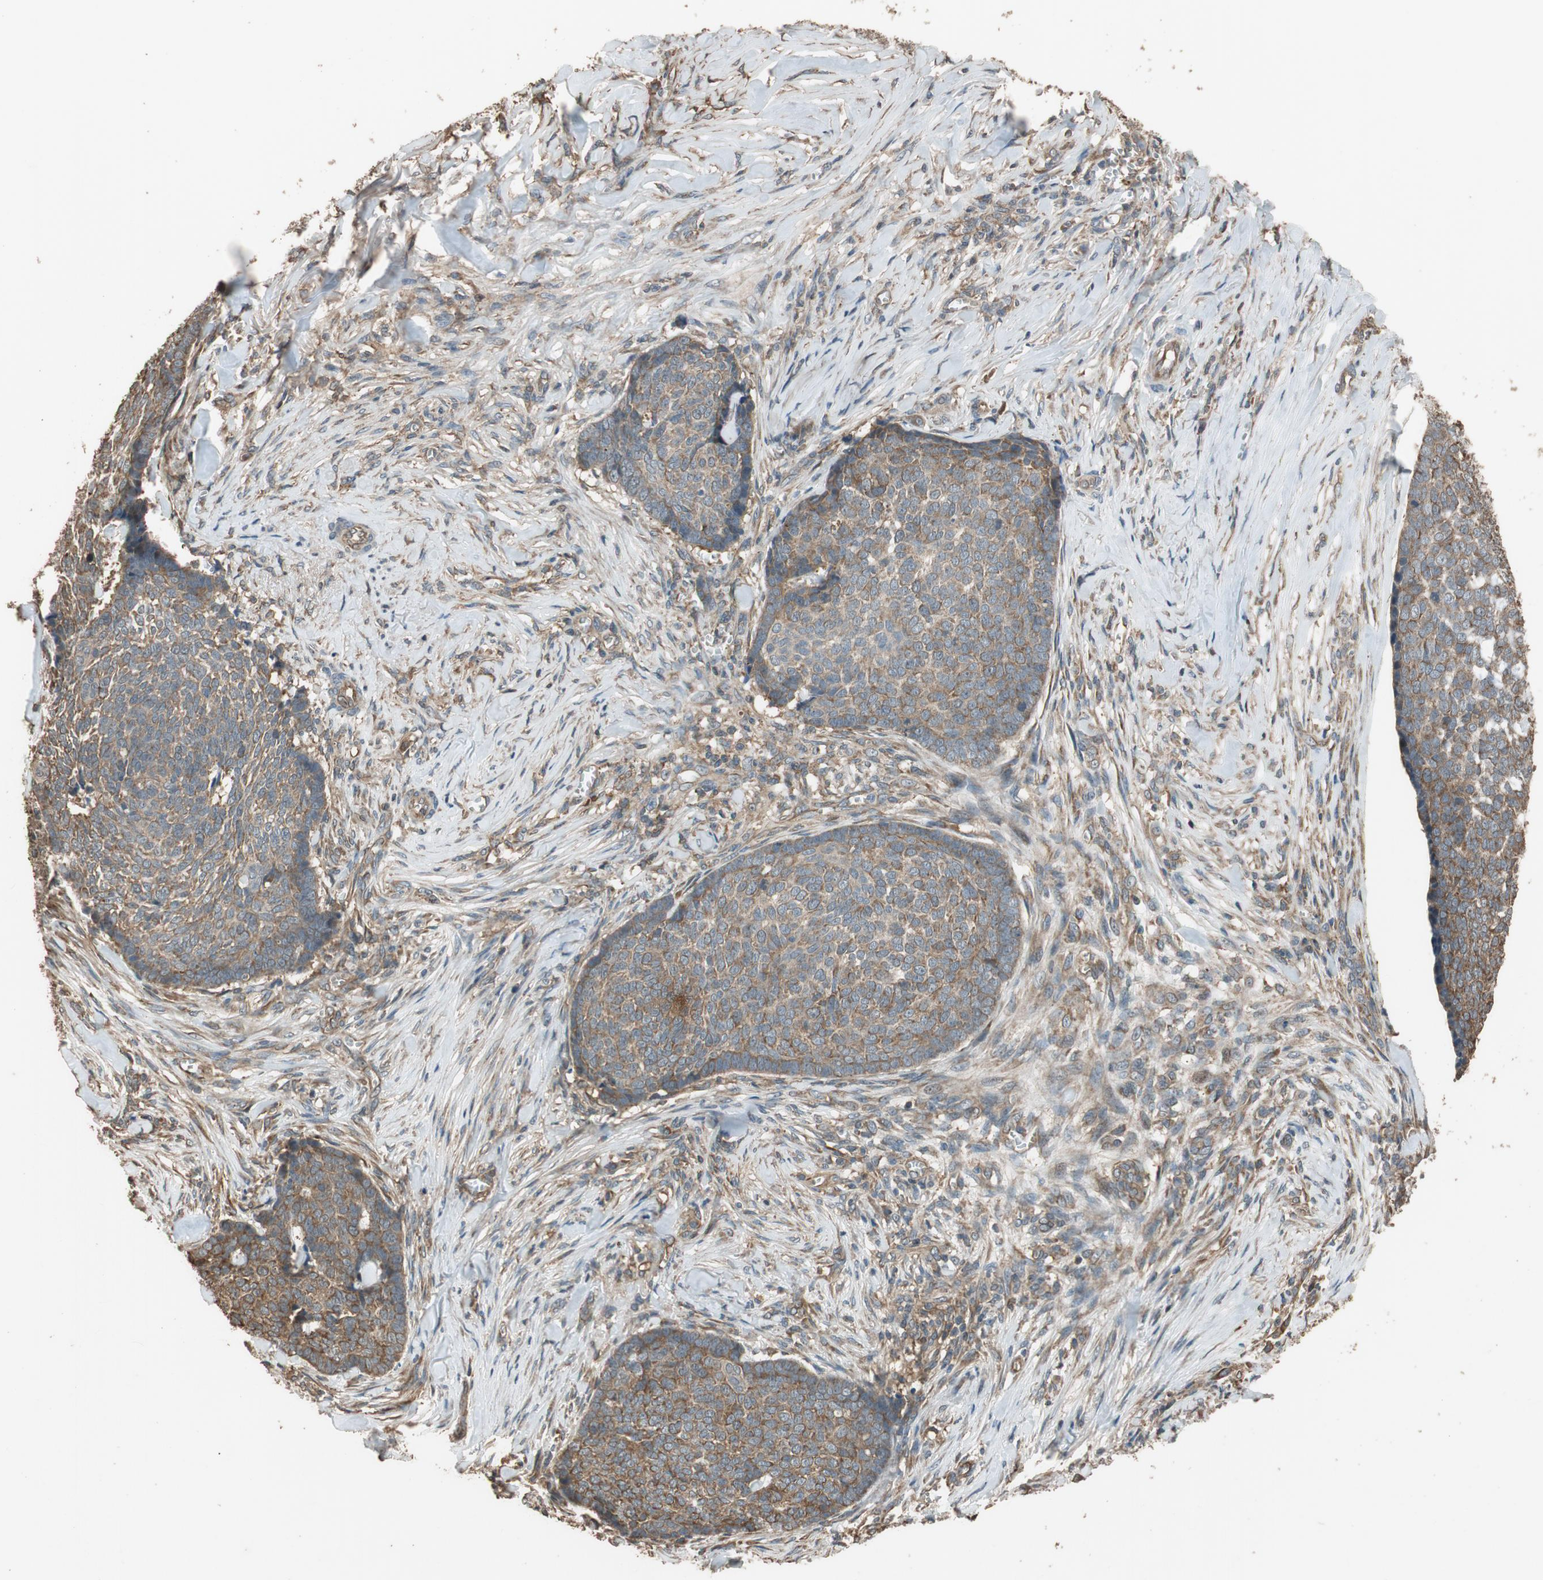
{"staining": {"intensity": "moderate", "quantity": "25%-75%", "location": "cytoplasmic/membranous"}, "tissue": "skin cancer", "cell_type": "Tumor cells", "image_type": "cancer", "snomed": [{"axis": "morphology", "description": "Basal cell carcinoma"}, {"axis": "topography", "description": "Skin"}], "caption": "Human skin cancer stained with a protein marker exhibits moderate staining in tumor cells.", "gene": "MST1R", "patient": {"sex": "male", "age": 84}}